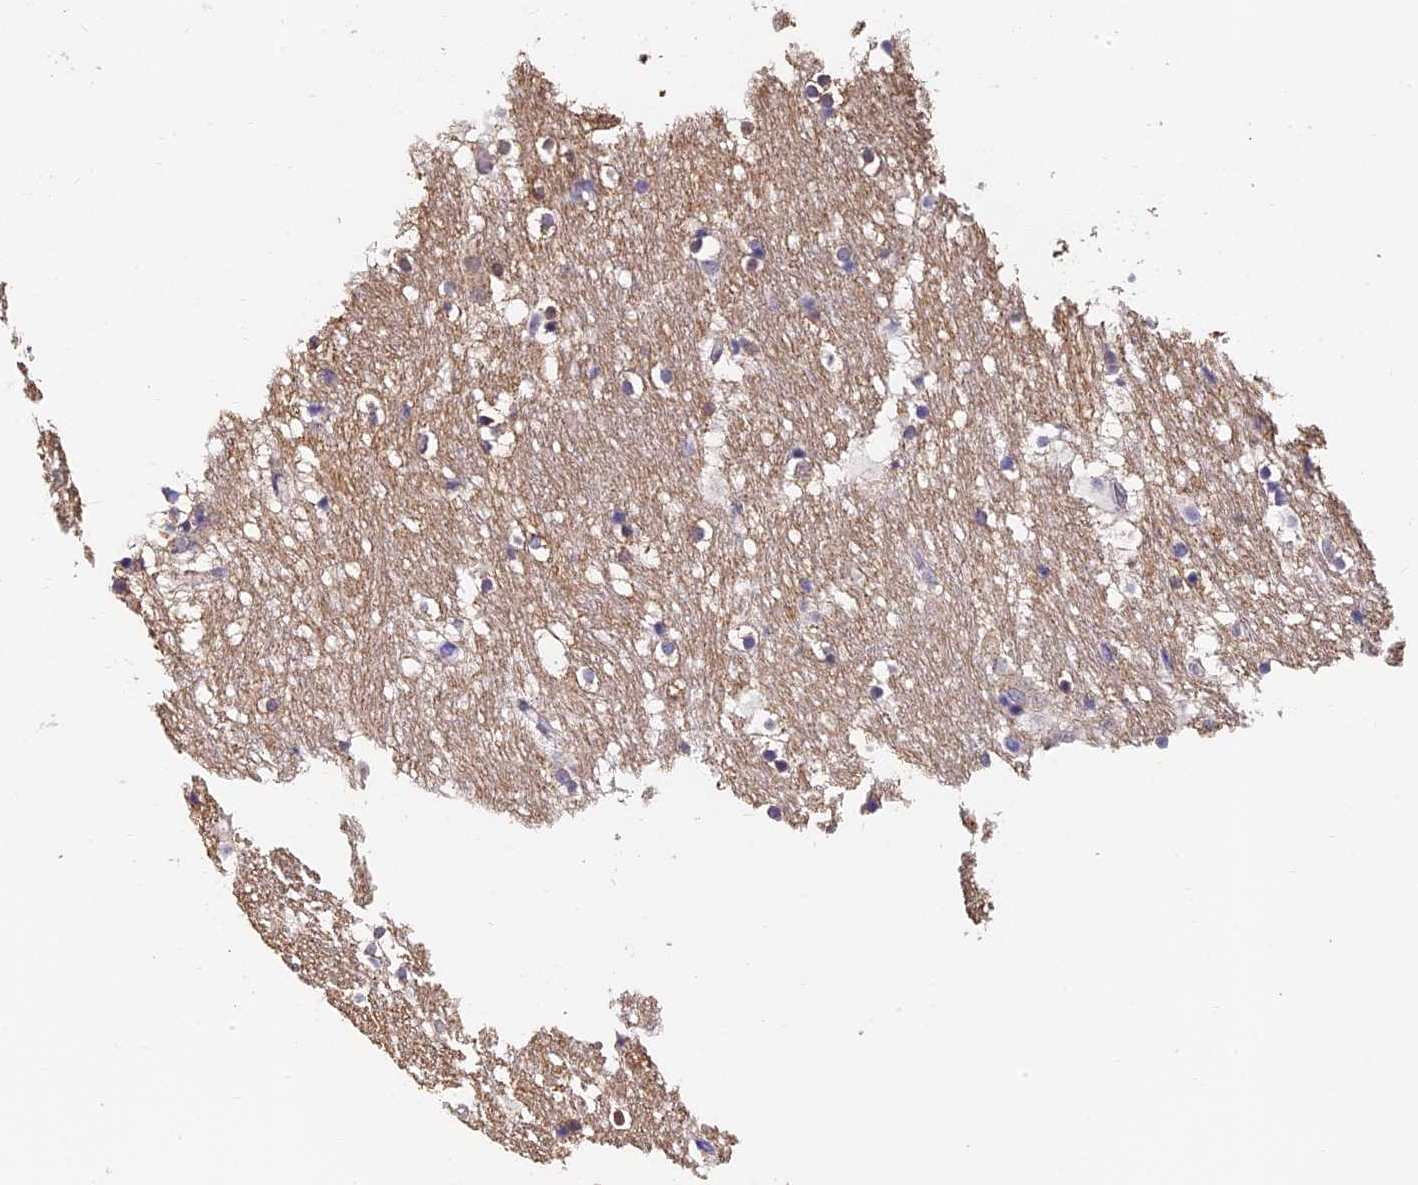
{"staining": {"intensity": "negative", "quantity": "none", "location": "none"}, "tissue": "hippocampus", "cell_type": "Glial cells", "image_type": "normal", "snomed": [{"axis": "morphology", "description": "Normal tissue, NOS"}, {"axis": "topography", "description": "Hippocampus"}], "caption": "An IHC image of benign hippocampus is shown. There is no staining in glial cells of hippocampus.", "gene": "SLC11A1", "patient": {"sex": "female", "age": 52}}